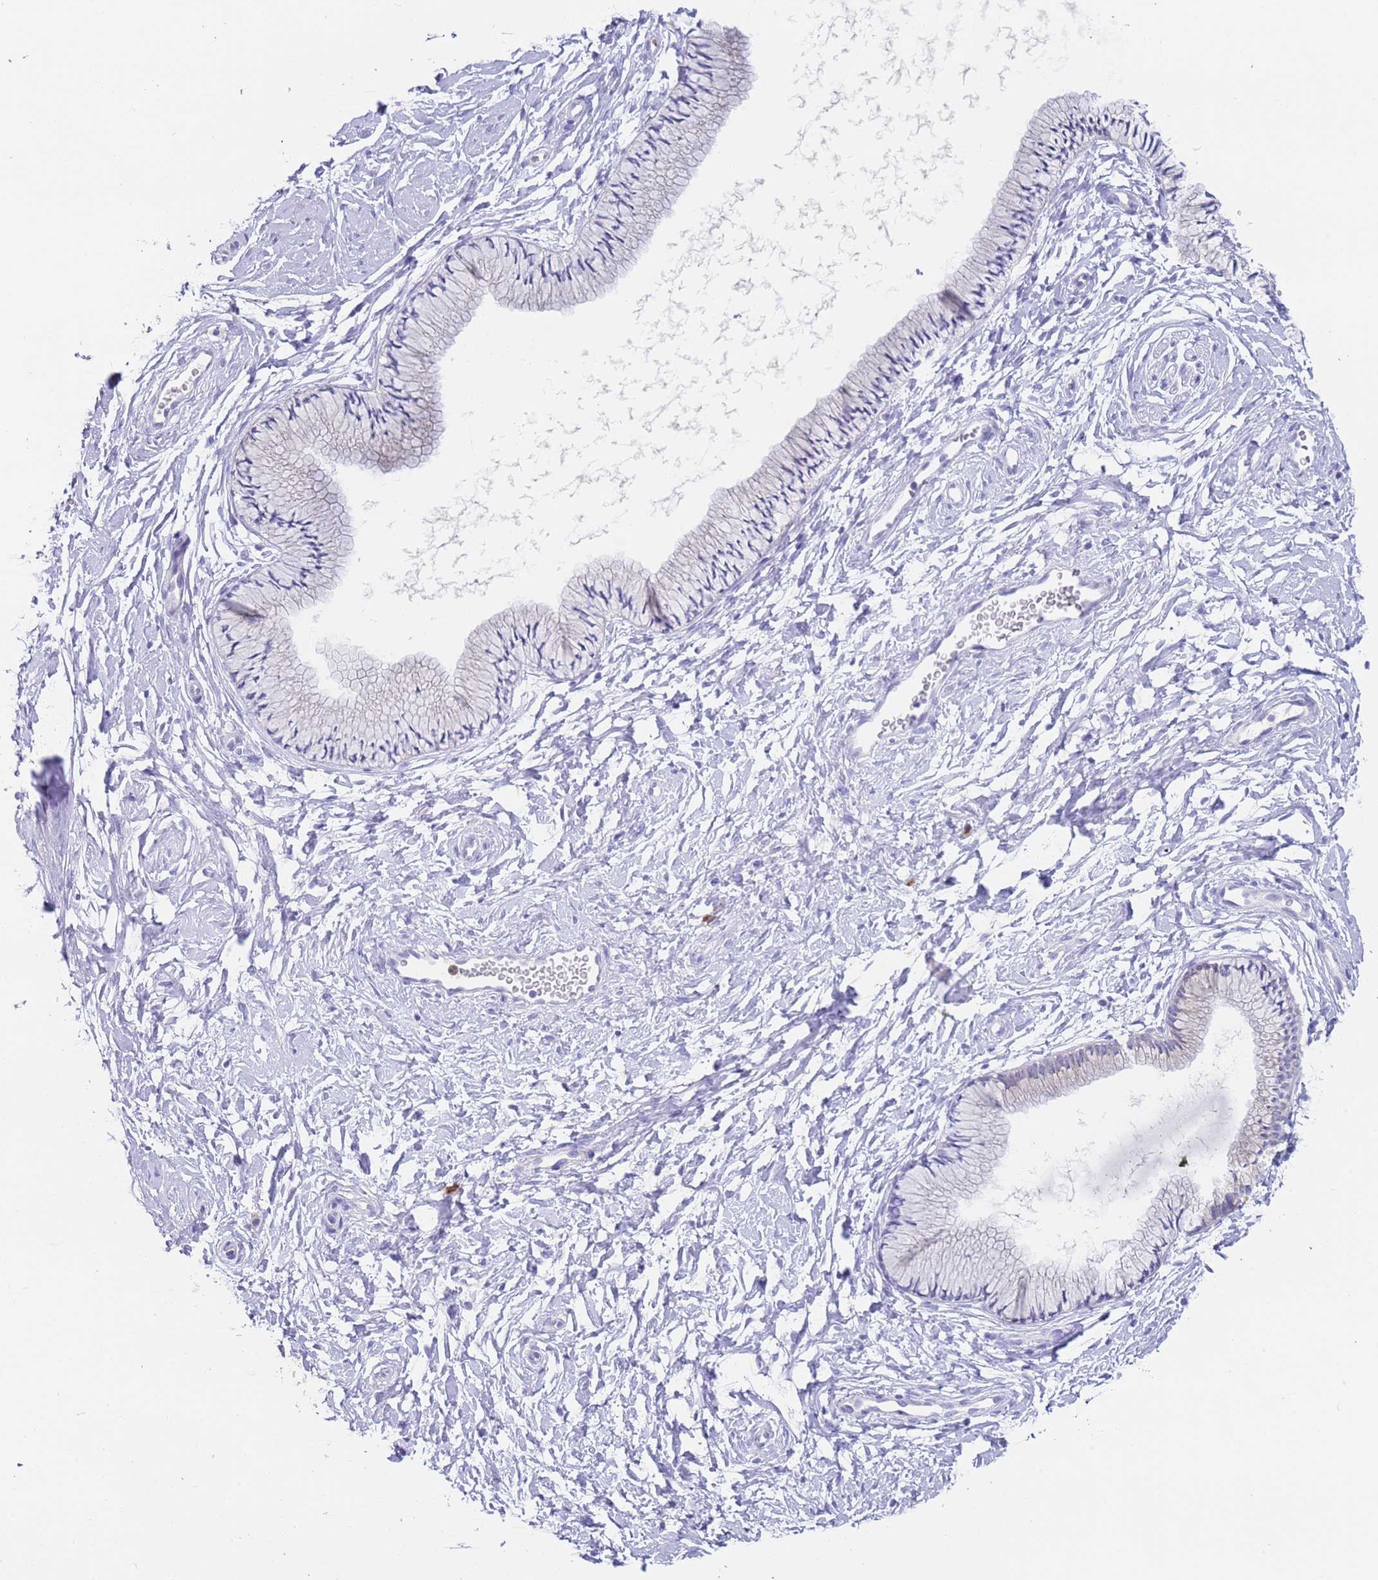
{"staining": {"intensity": "negative", "quantity": "none", "location": "none"}, "tissue": "cervix", "cell_type": "Glandular cells", "image_type": "normal", "snomed": [{"axis": "morphology", "description": "Normal tissue, NOS"}, {"axis": "topography", "description": "Cervix"}], "caption": "Image shows no significant protein positivity in glandular cells of normal cervix.", "gene": "TYW1B", "patient": {"sex": "female", "age": 33}}